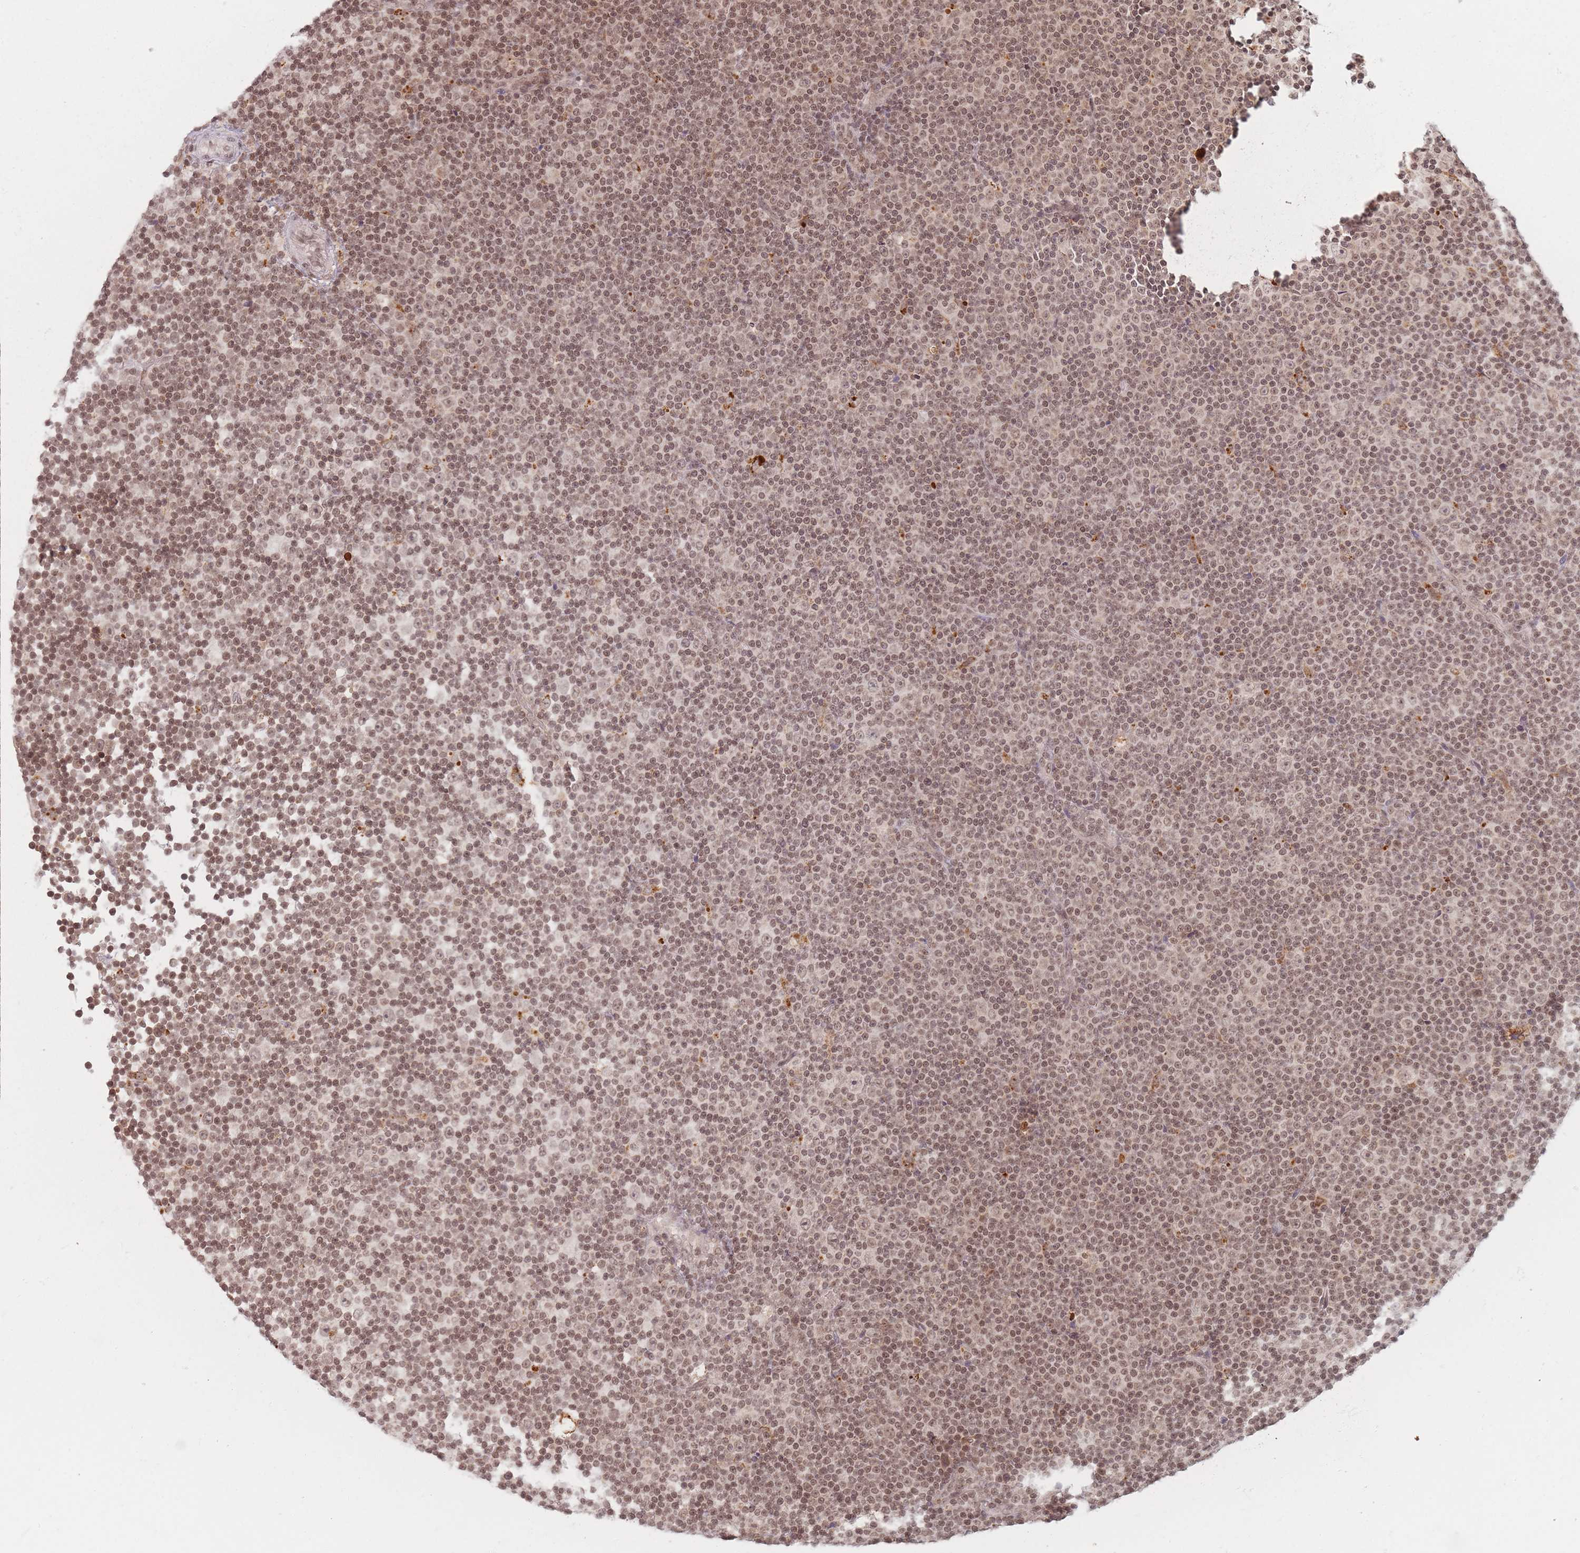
{"staining": {"intensity": "moderate", "quantity": ">75%", "location": "nuclear"}, "tissue": "lymphoma", "cell_type": "Tumor cells", "image_type": "cancer", "snomed": [{"axis": "morphology", "description": "Malignant lymphoma, non-Hodgkin's type, Low grade"}, {"axis": "topography", "description": "Lymph node"}], "caption": "Brown immunohistochemical staining in low-grade malignant lymphoma, non-Hodgkin's type demonstrates moderate nuclear staining in about >75% of tumor cells.", "gene": "SPATA45", "patient": {"sex": "female", "age": 67}}